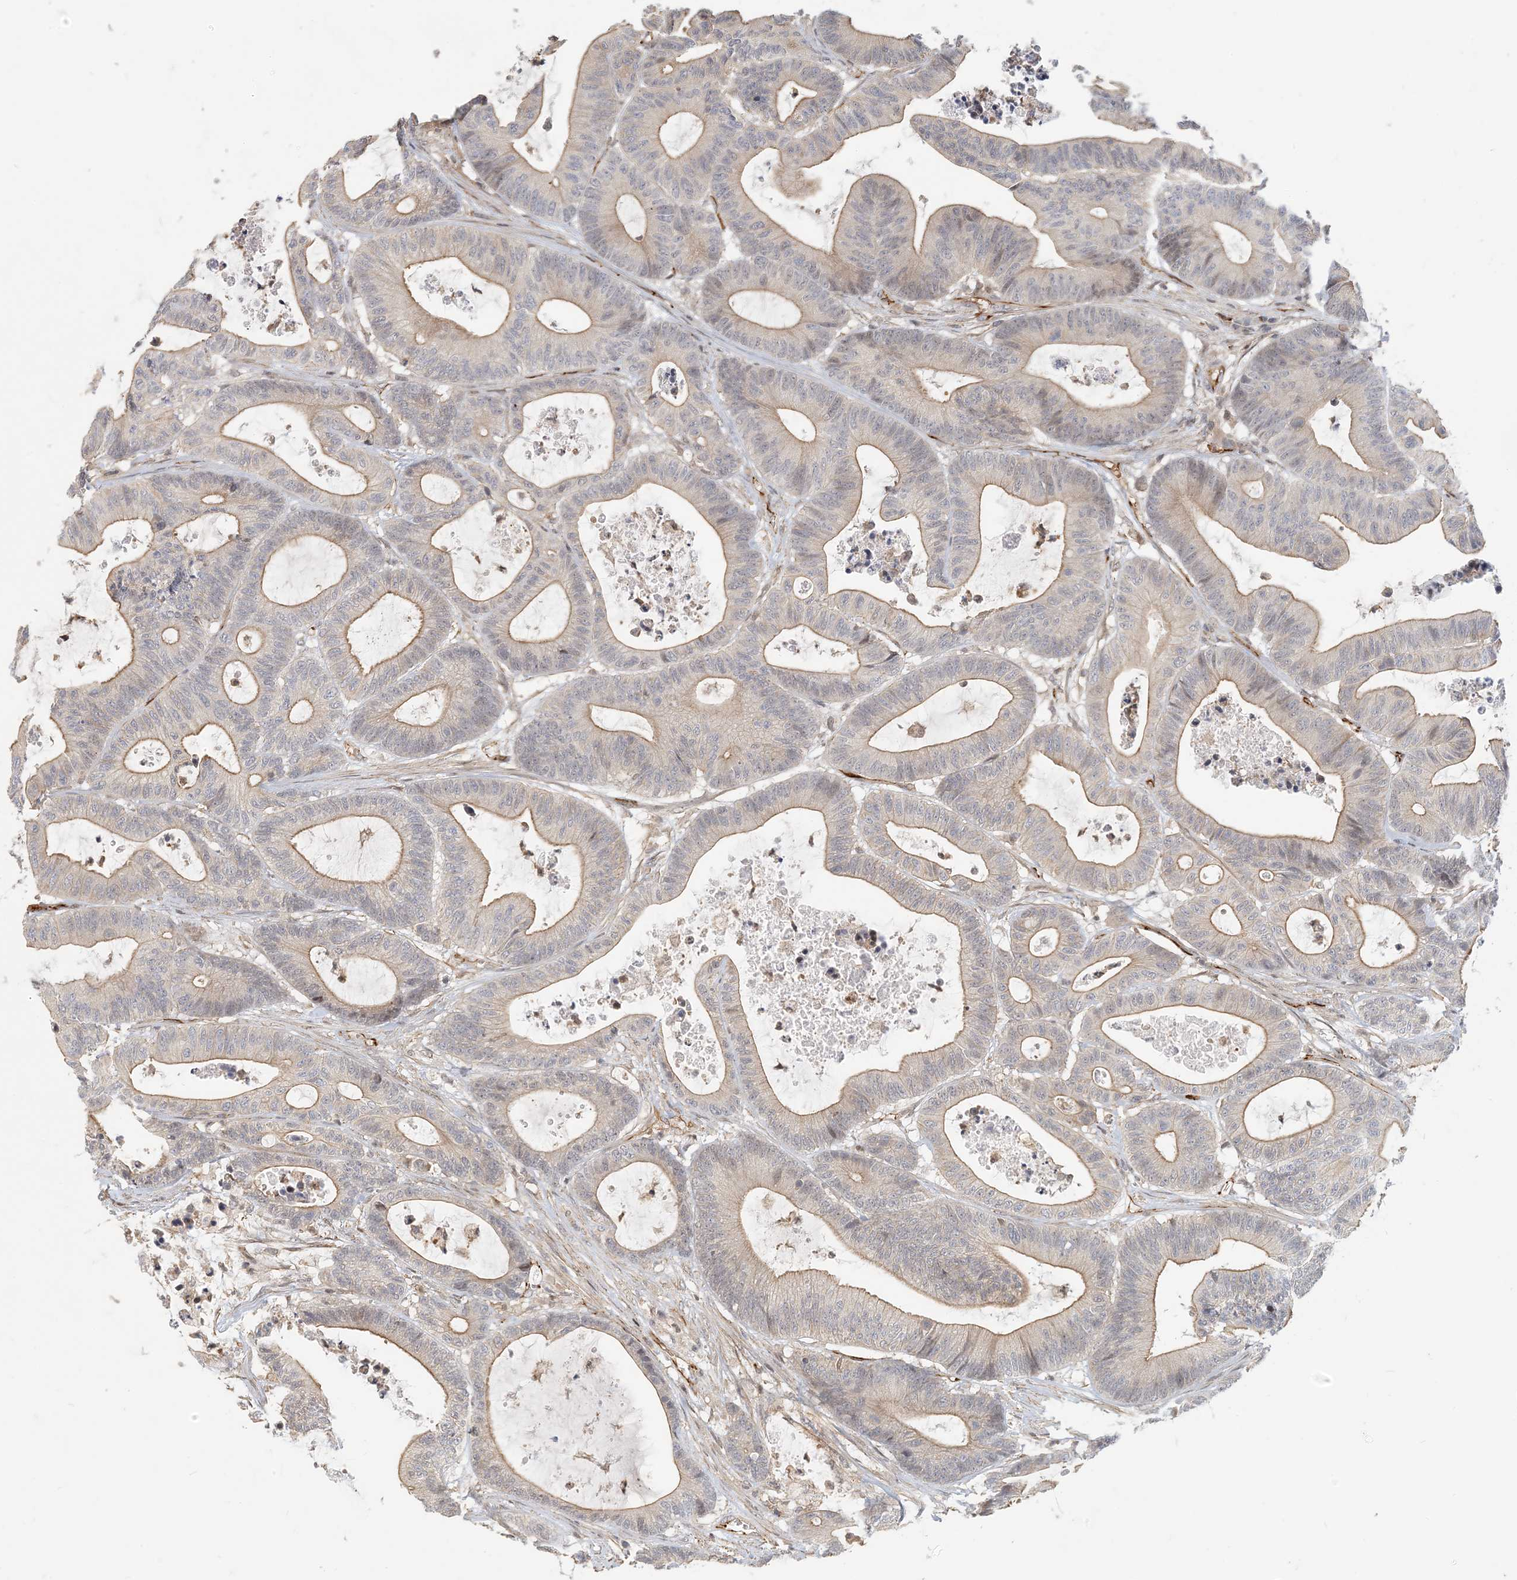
{"staining": {"intensity": "weak", "quantity": "<25%", "location": "cytoplasmic/membranous"}, "tissue": "colorectal cancer", "cell_type": "Tumor cells", "image_type": "cancer", "snomed": [{"axis": "morphology", "description": "Adenocarcinoma, NOS"}, {"axis": "topography", "description": "Colon"}], "caption": "DAB immunohistochemical staining of colorectal adenocarcinoma shows no significant positivity in tumor cells. (DAB (3,3'-diaminobenzidine) immunohistochemistry with hematoxylin counter stain).", "gene": "MAPKBP1", "patient": {"sex": "female", "age": 84}}